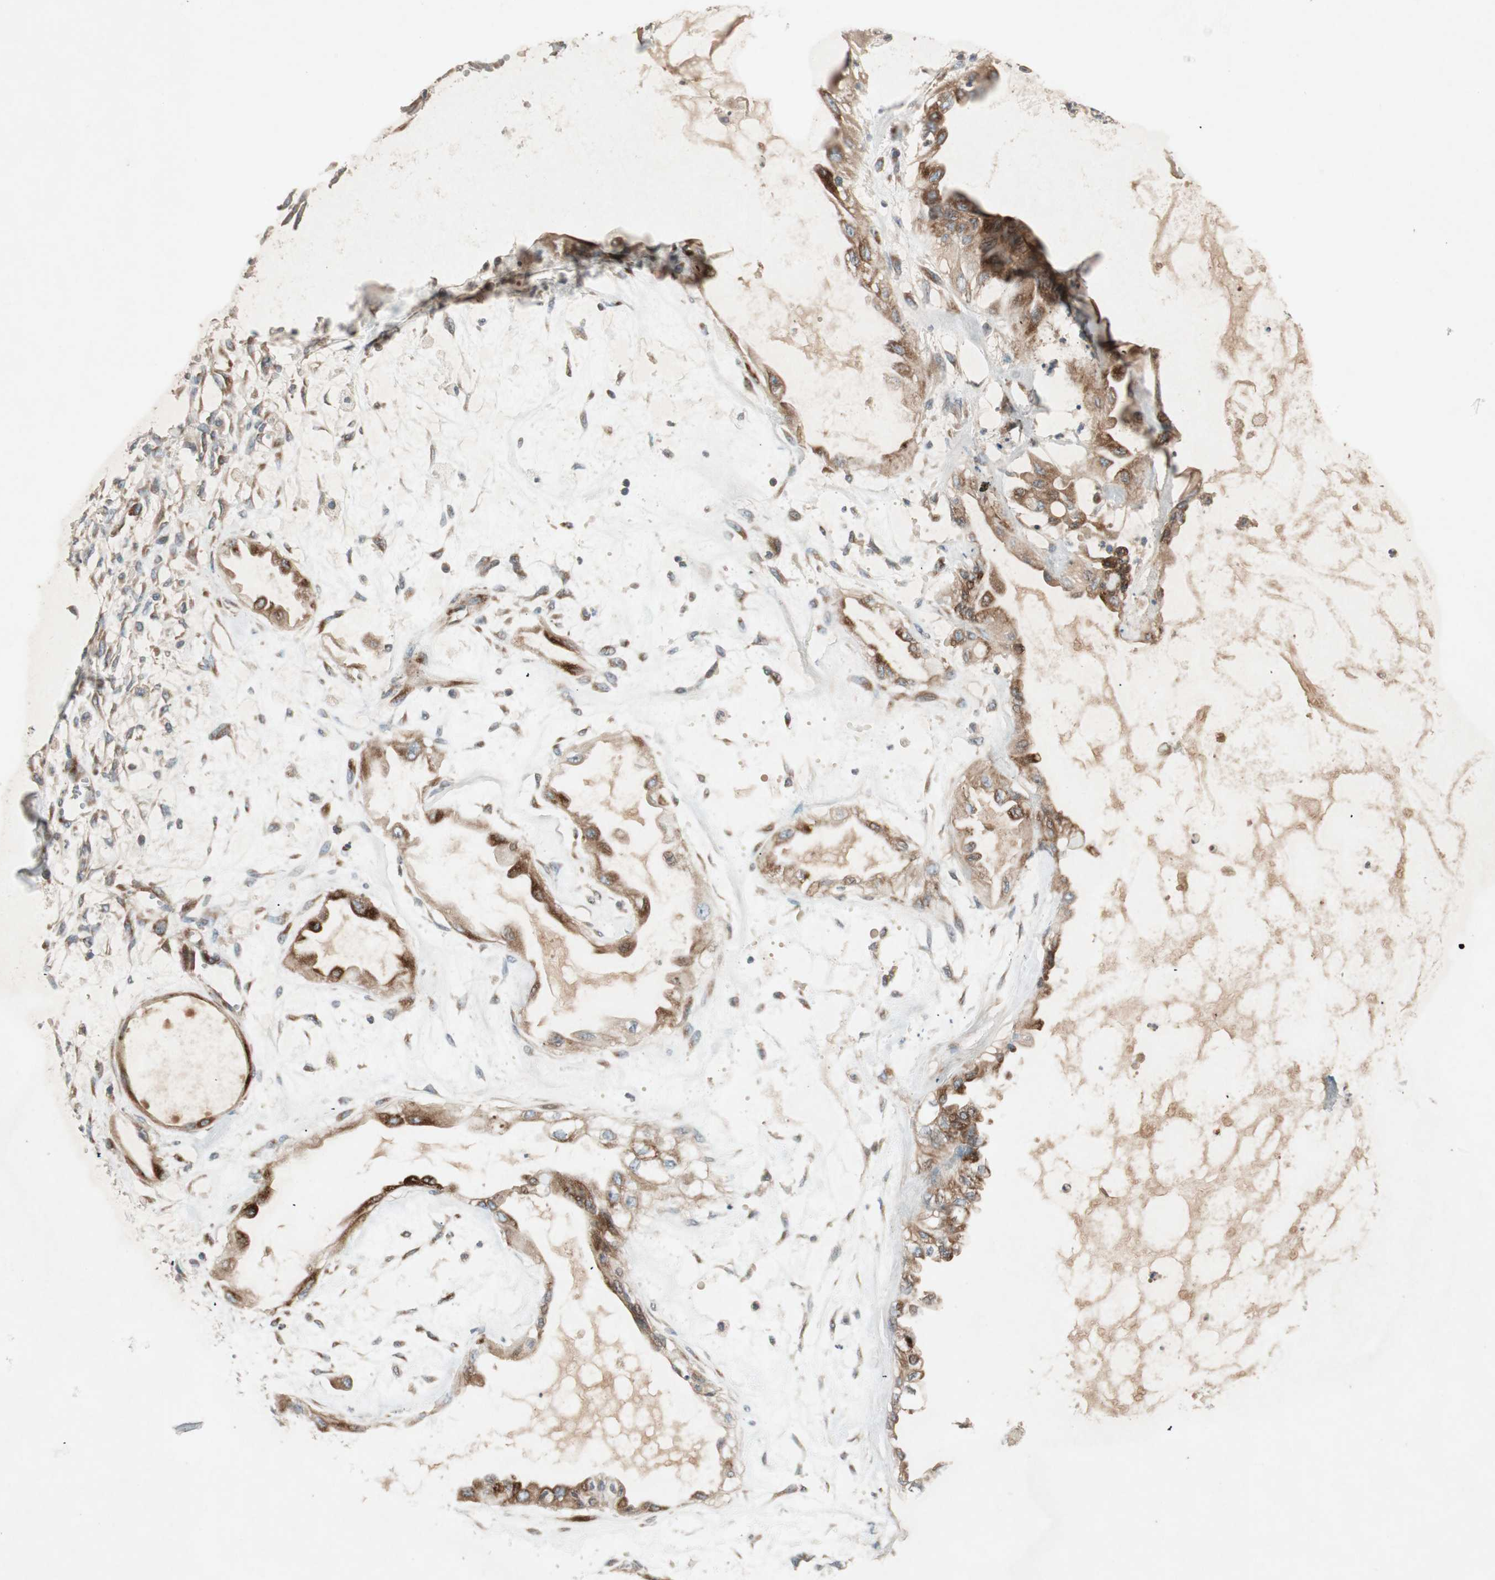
{"staining": {"intensity": "strong", "quantity": ">75%", "location": "cytoplasmic/membranous"}, "tissue": "ovarian cancer", "cell_type": "Tumor cells", "image_type": "cancer", "snomed": [{"axis": "morphology", "description": "Carcinoma, NOS"}, {"axis": "morphology", "description": "Carcinoma, endometroid"}, {"axis": "topography", "description": "Ovary"}], "caption": "Human carcinoma (ovarian) stained with a protein marker reveals strong staining in tumor cells.", "gene": "APOO", "patient": {"sex": "female", "age": 50}}